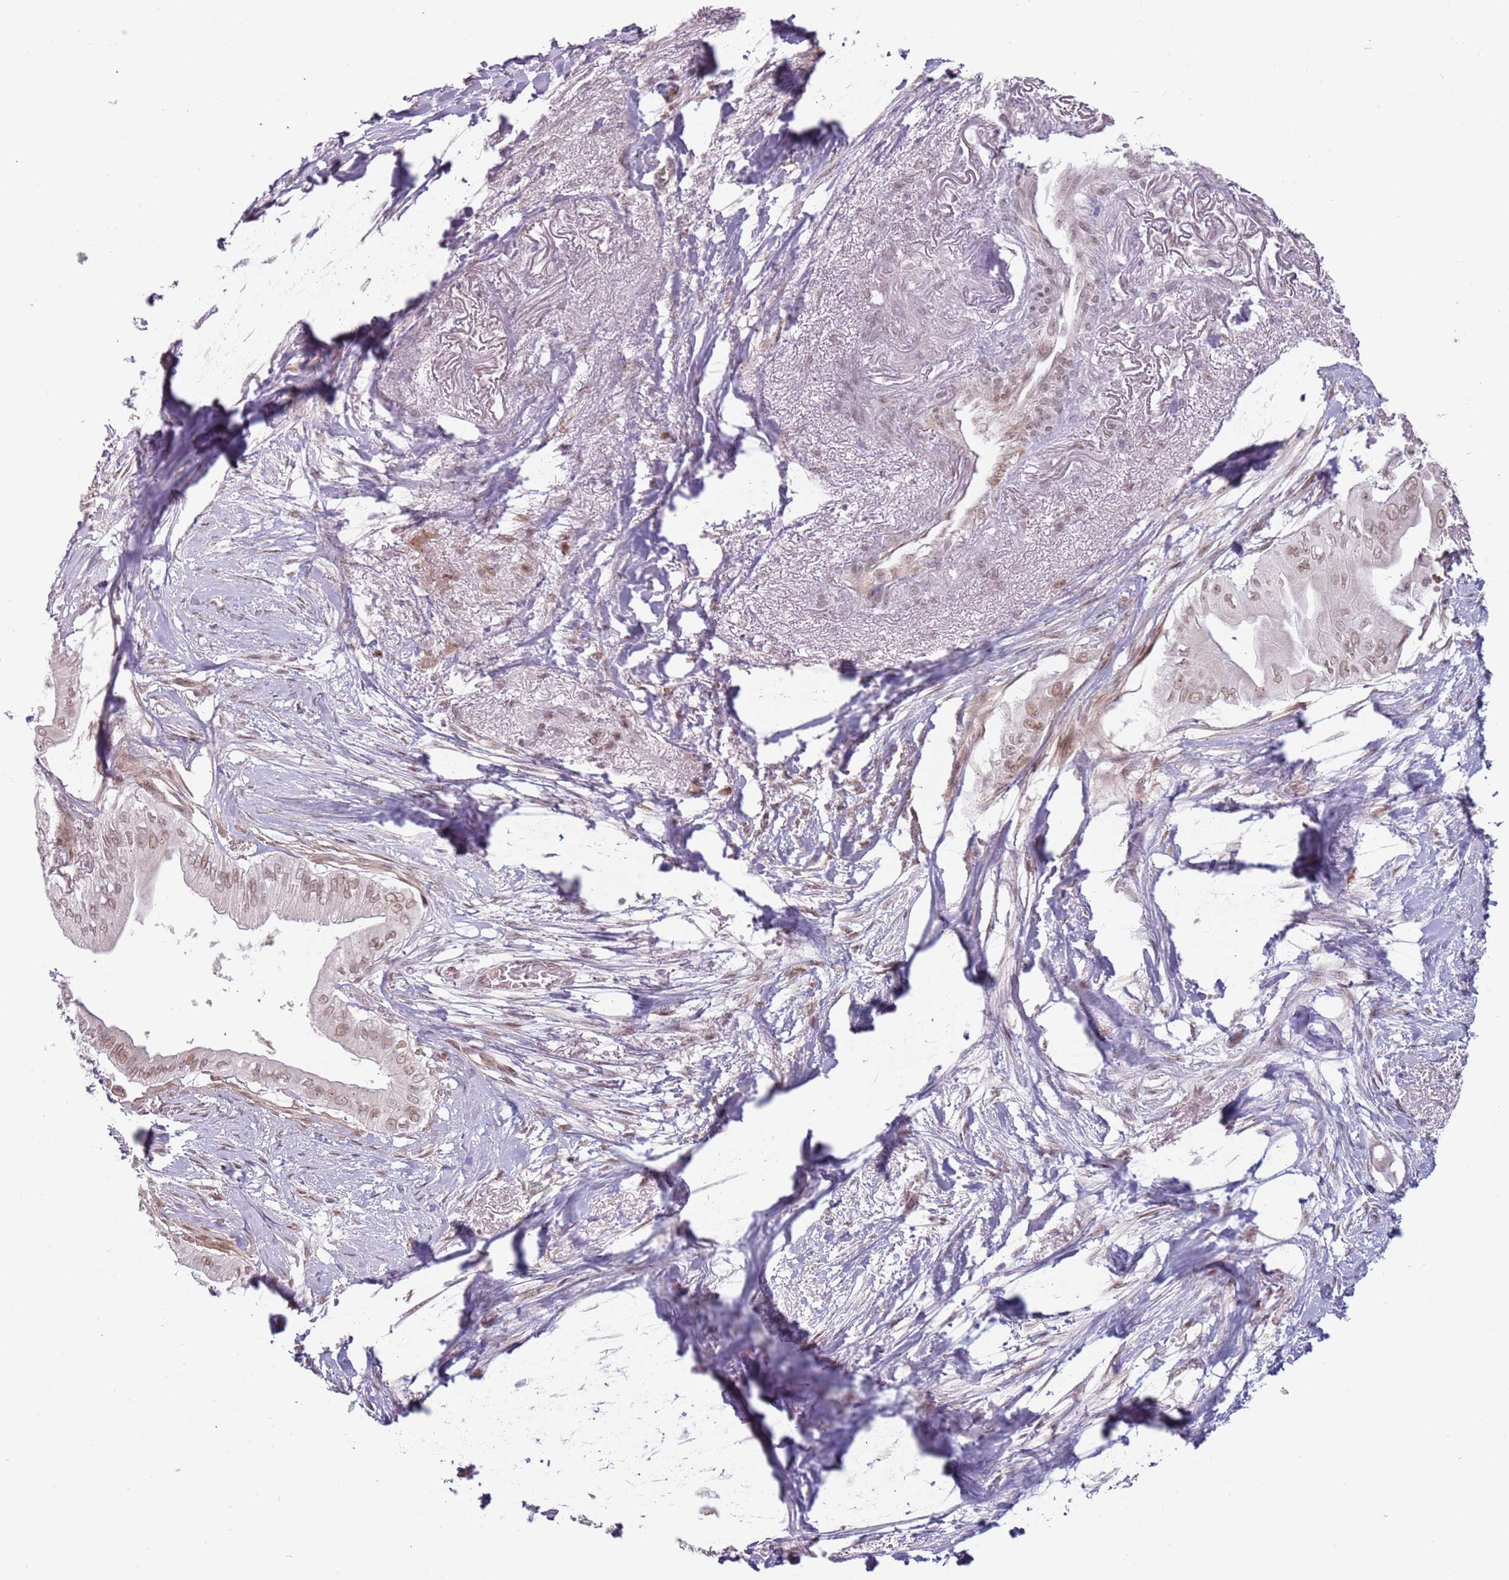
{"staining": {"intensity": "weak", "quantity": ">75%", "location": "nuclear"}, "tissue": "pancreatic cancer", "cell_type": "Tumor cells", "image_type": "cancer", "snomed": [{"axis": "morphology", "description": "Adenocarcinoma, NOS"}, {"axis": "topography", "description": "Pancreas"}], "caption": "Weak nuclear protein expression is seen in about >75% of tumor cells in adenocarcinoma (pancreatic).", "gene": "REXO4", "patient": {"sex": "male", "age": 71}}